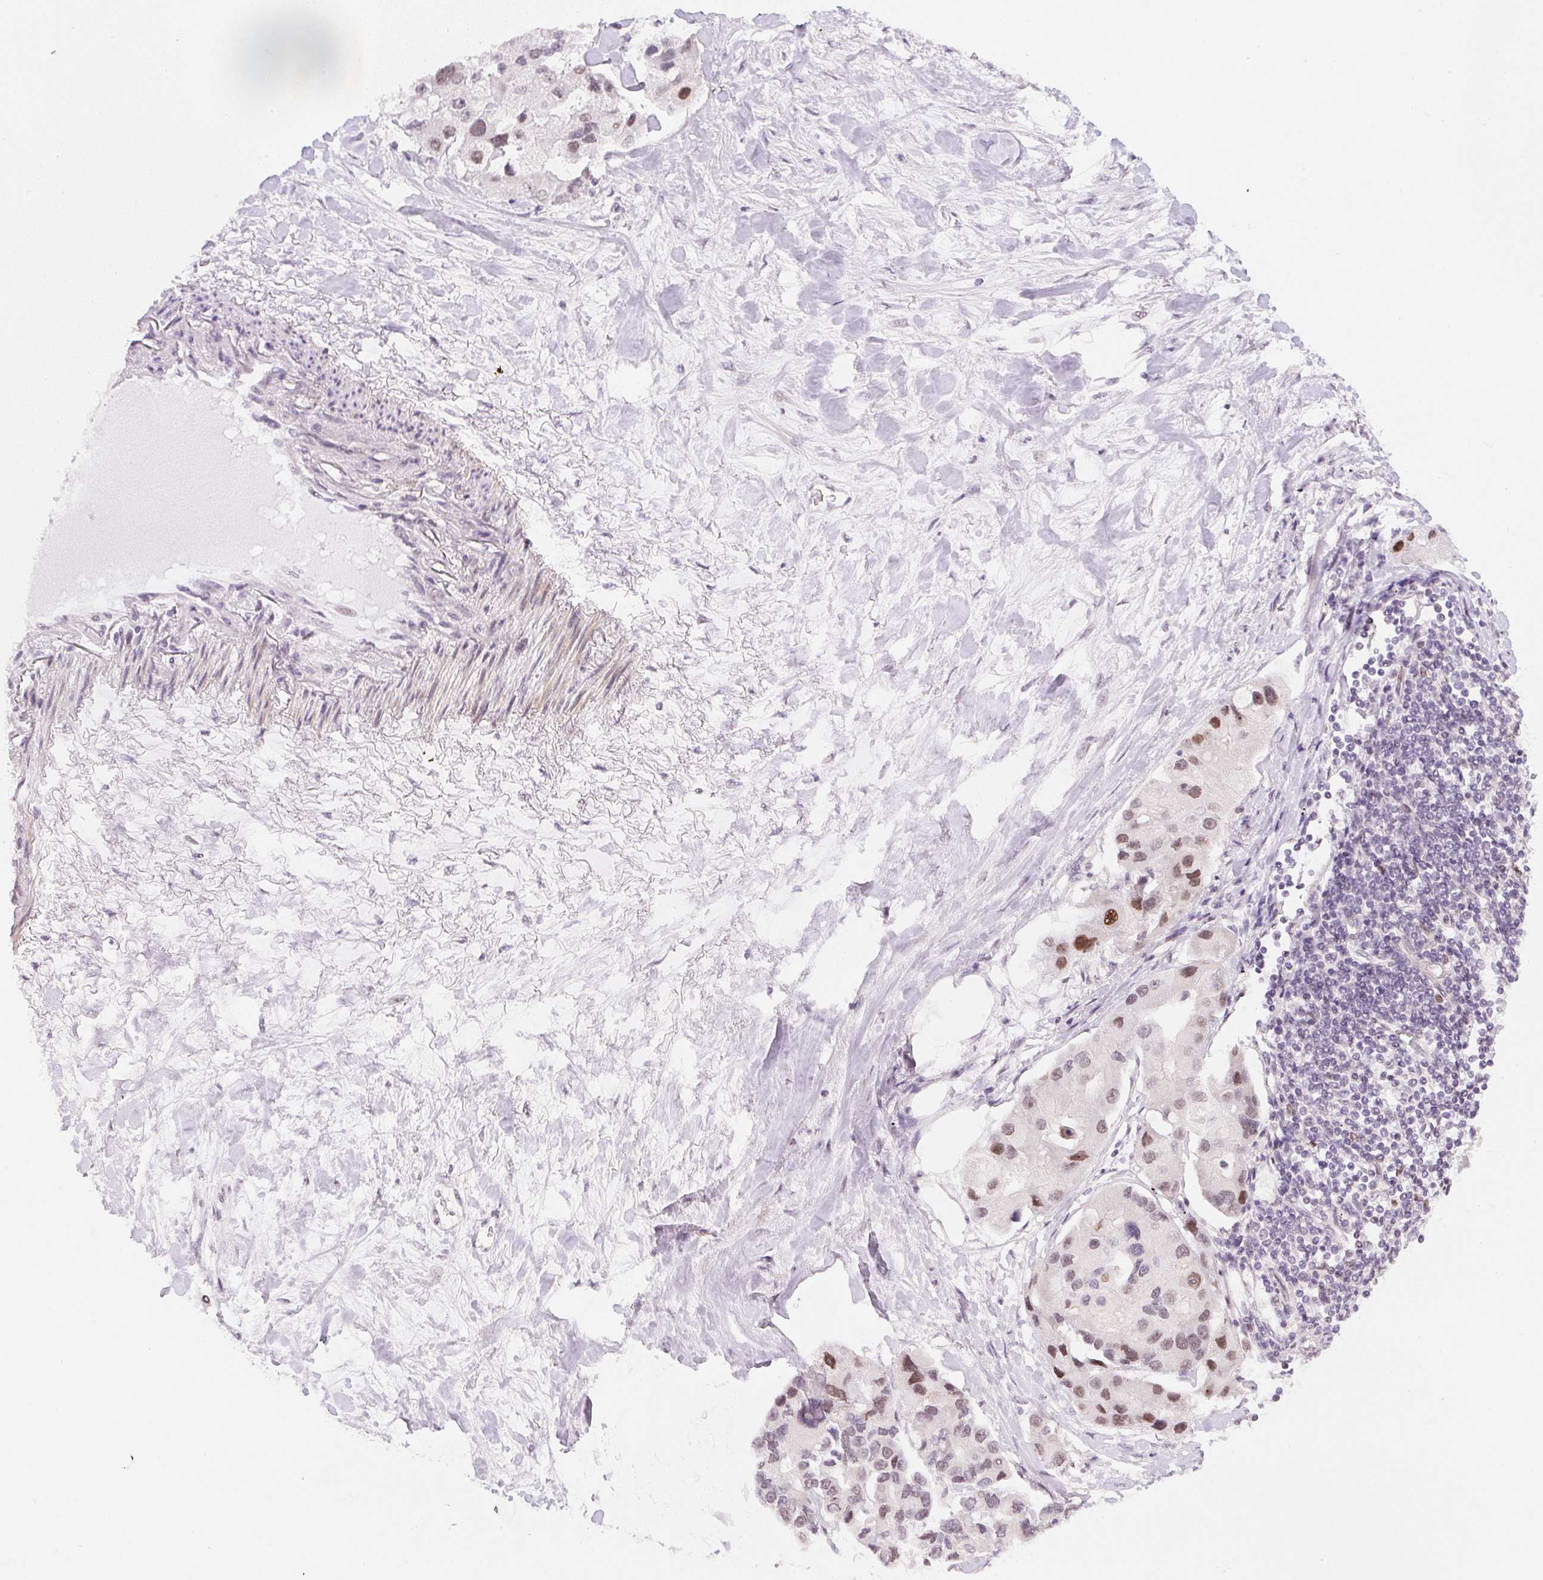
{"staining": {"intensity": "moderate", "quantity": ">75%", "location": "nuclear"}, "tissue": "lung cancer", "cell_type": "Tumor cells", "image_type": "cancer", "snomed": [{"axis": "morphology", "description": "Adenocarcinoma, NOS"}, {"axis": "topography", "description": "Lung"}], "caption": "Lung cancer stained for a protein shows moderate nuclear positivity in tumor cells.", "gene": "DPPA4", "patient": {"sex": "female", "age": 54}}